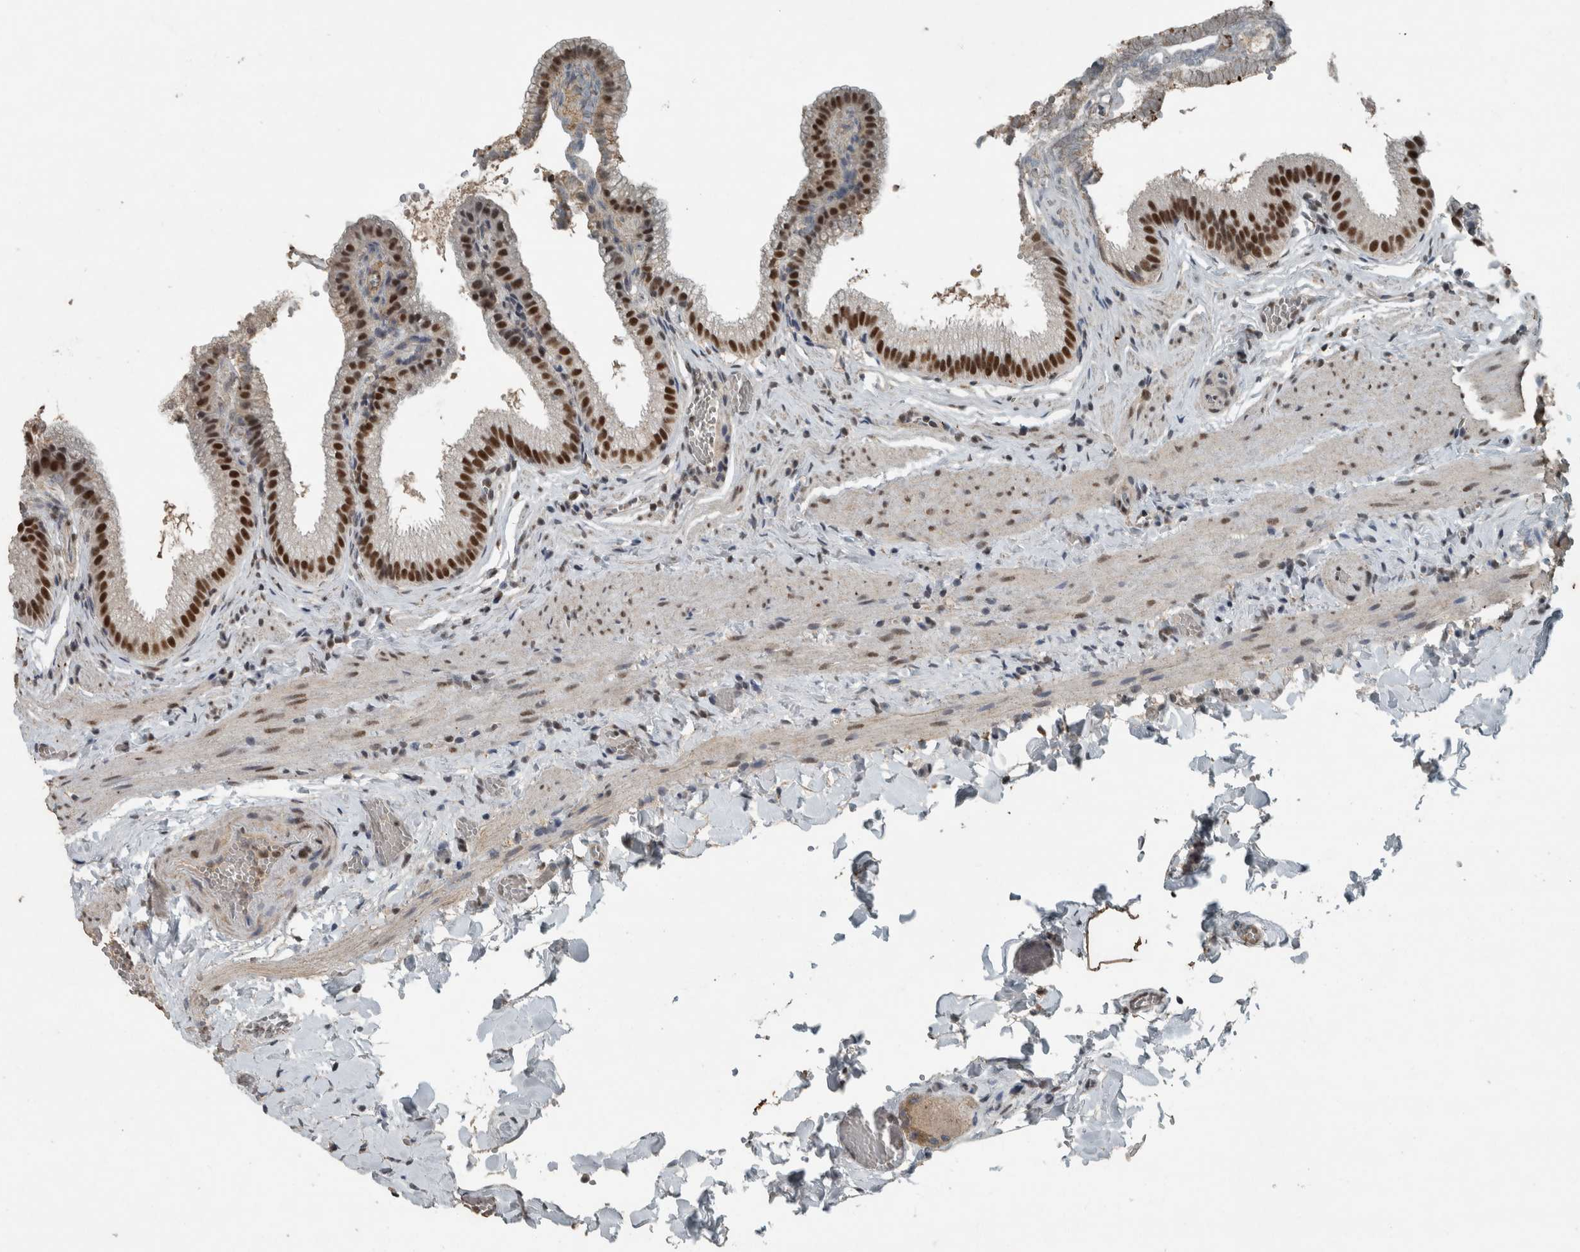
{"staining": {"intensity": "strong", "quantity": ">75%", "location": "nuclear"}, "tissue": "gallbladder", "cell_type": "Glandular cells", "image_type": "normal", "snomed": [{"axis": "morphology", "description": "Normal tissue, NOS"}, {"axis": "topography", "description": "Gallbladder"}], "caption": "Glandular cells display strong nuclear positivity in approximately >75% of cells in unremarkable gallbladder. Using DAB (3,3'-diaminobenzidine) (brown) and hematoxylin (blue) stains, captured at high magnification using brightfield microscopy.", "gene": "ZNF24", "patient": {"sex": "male", "age": 38}}